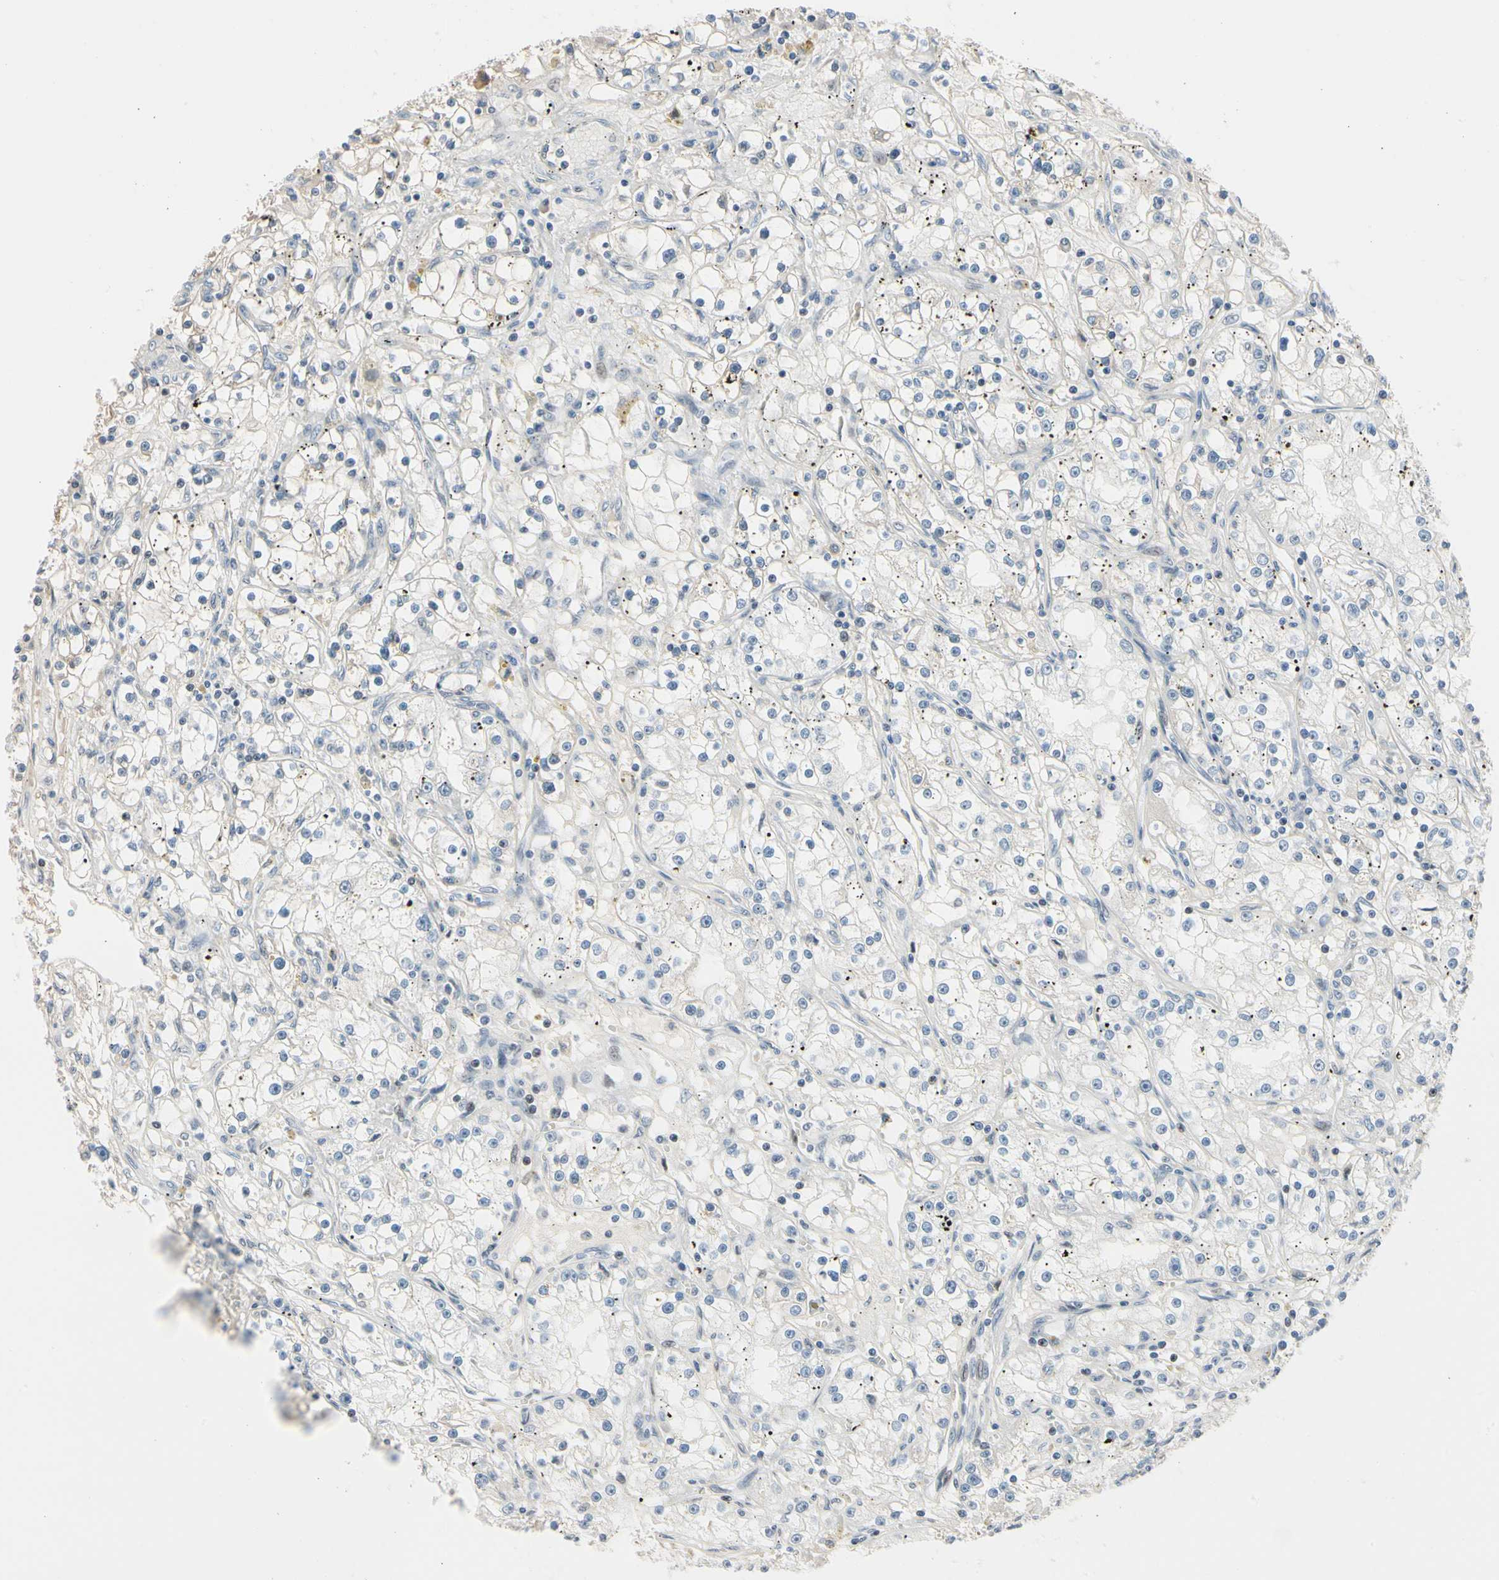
{"staining": {"intensity": "negative", "quantity": "none", "location": "none"}, "tissue": "renal cancer", "cell_type": "Tumor cells", "image_type": "cancer", "snomed": [{"axis": "morphology", "description": "Adenocarcinoma, NOS"}, {"axis": "topography", "description": "Kidney"}], "caption": "The micrograph shows no staining of tumor cells in renal cancer (adenocarcinoma). (Stains: DAB (3,3'-diaminobenzidine) IHC with hematoxylin counter stain, Microscopy: brightfield microscopy at high magnification).", "gene": "FOXO3", "patient": {"sex": "male", "age": 56}}